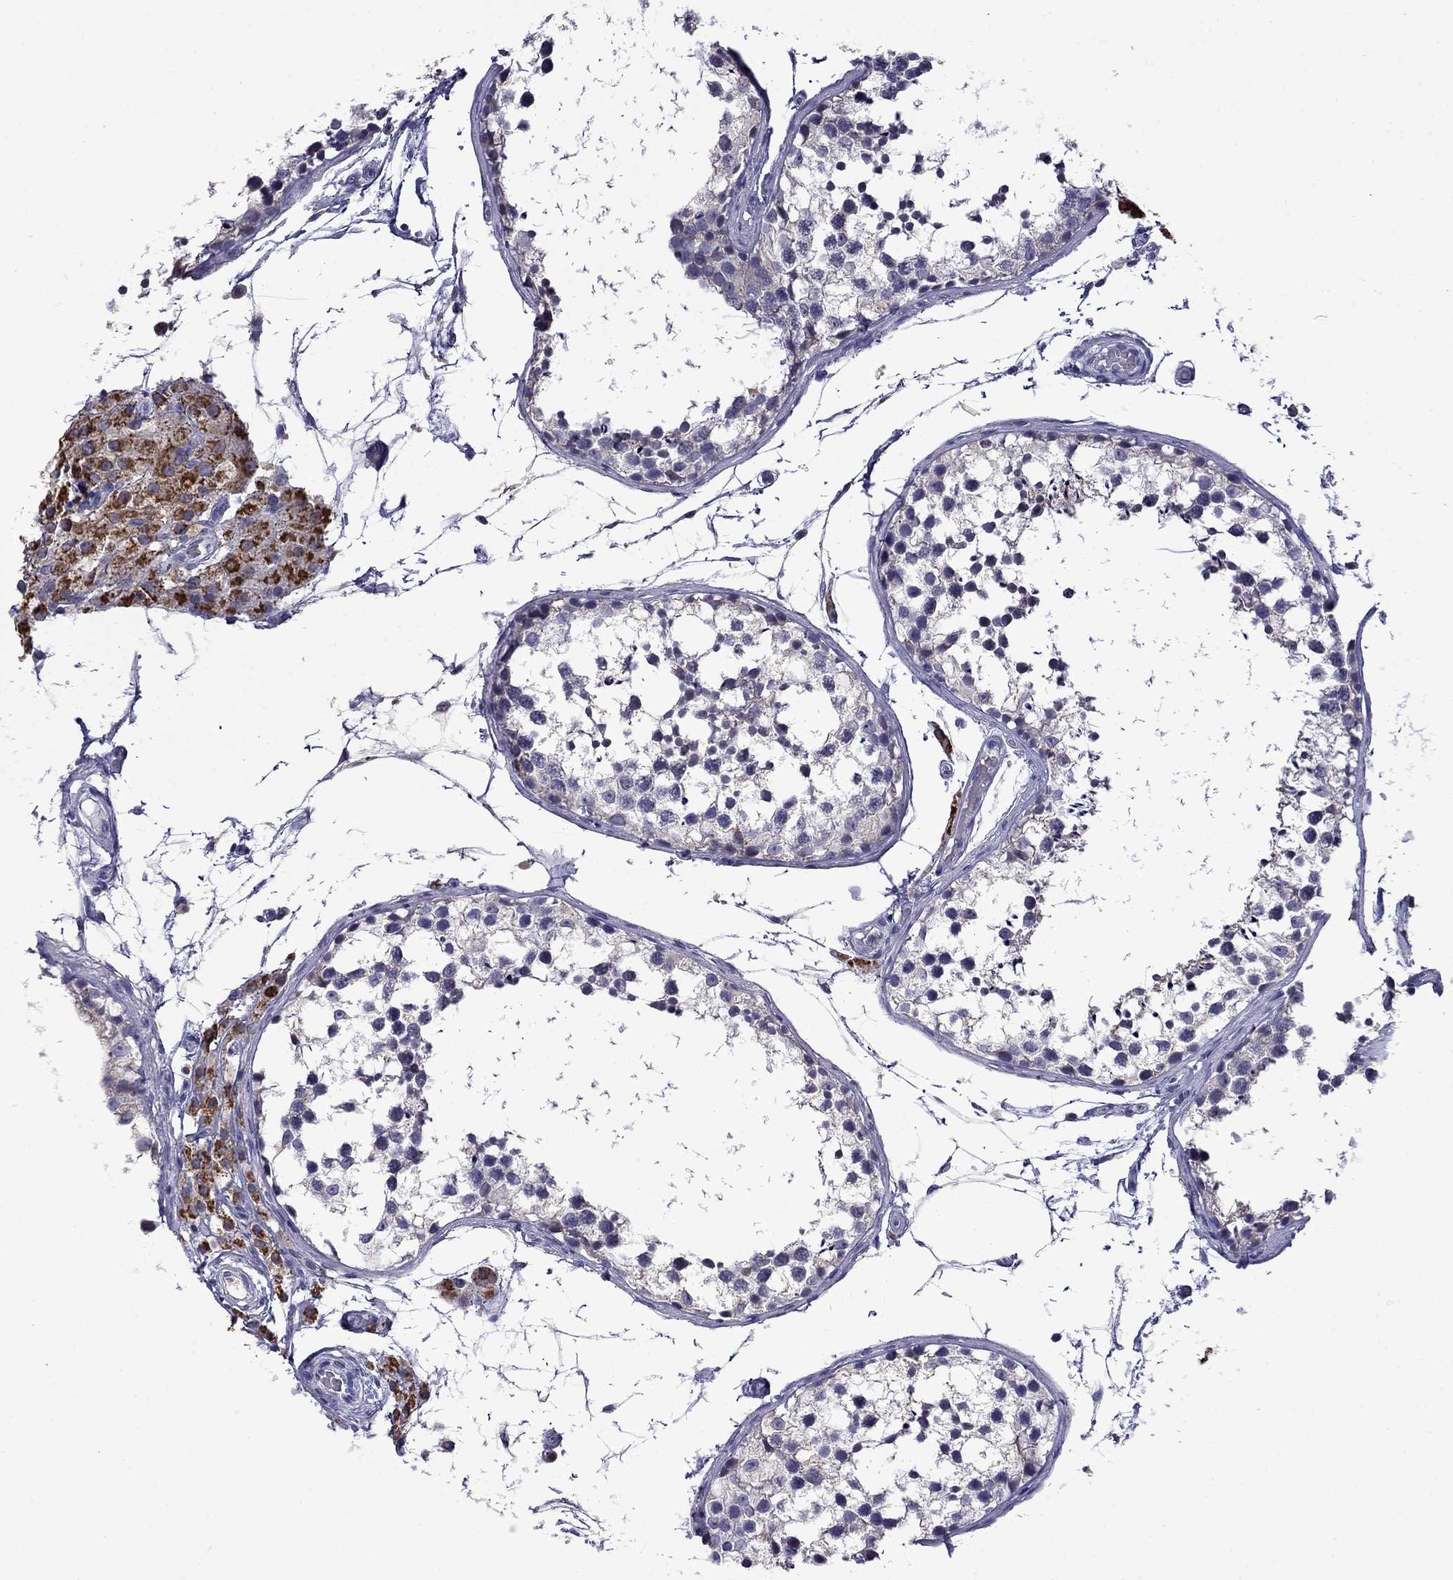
{"staining": {"intensity": "negative", "quantity": "none", "location": "none"}, "tissue": "testis", "cell_type": "Cells in seminiferous ducts", "image_type": "normal", "snomed": [{"axis": "morphology", "description": "Normal tissue, NOS"}, {"axis": "morphology", "description": "Seminoma, NOS"}, {"axis": "topography", "description": "Testis"}], "caption": "This is a micrograph of immunohistochemistry (IHC) staining of unremarkable testis, which shows no staining in cells in seminiferous ducts.", "gene": "STAR", "patient": {"sex": "male", "age": 65}}